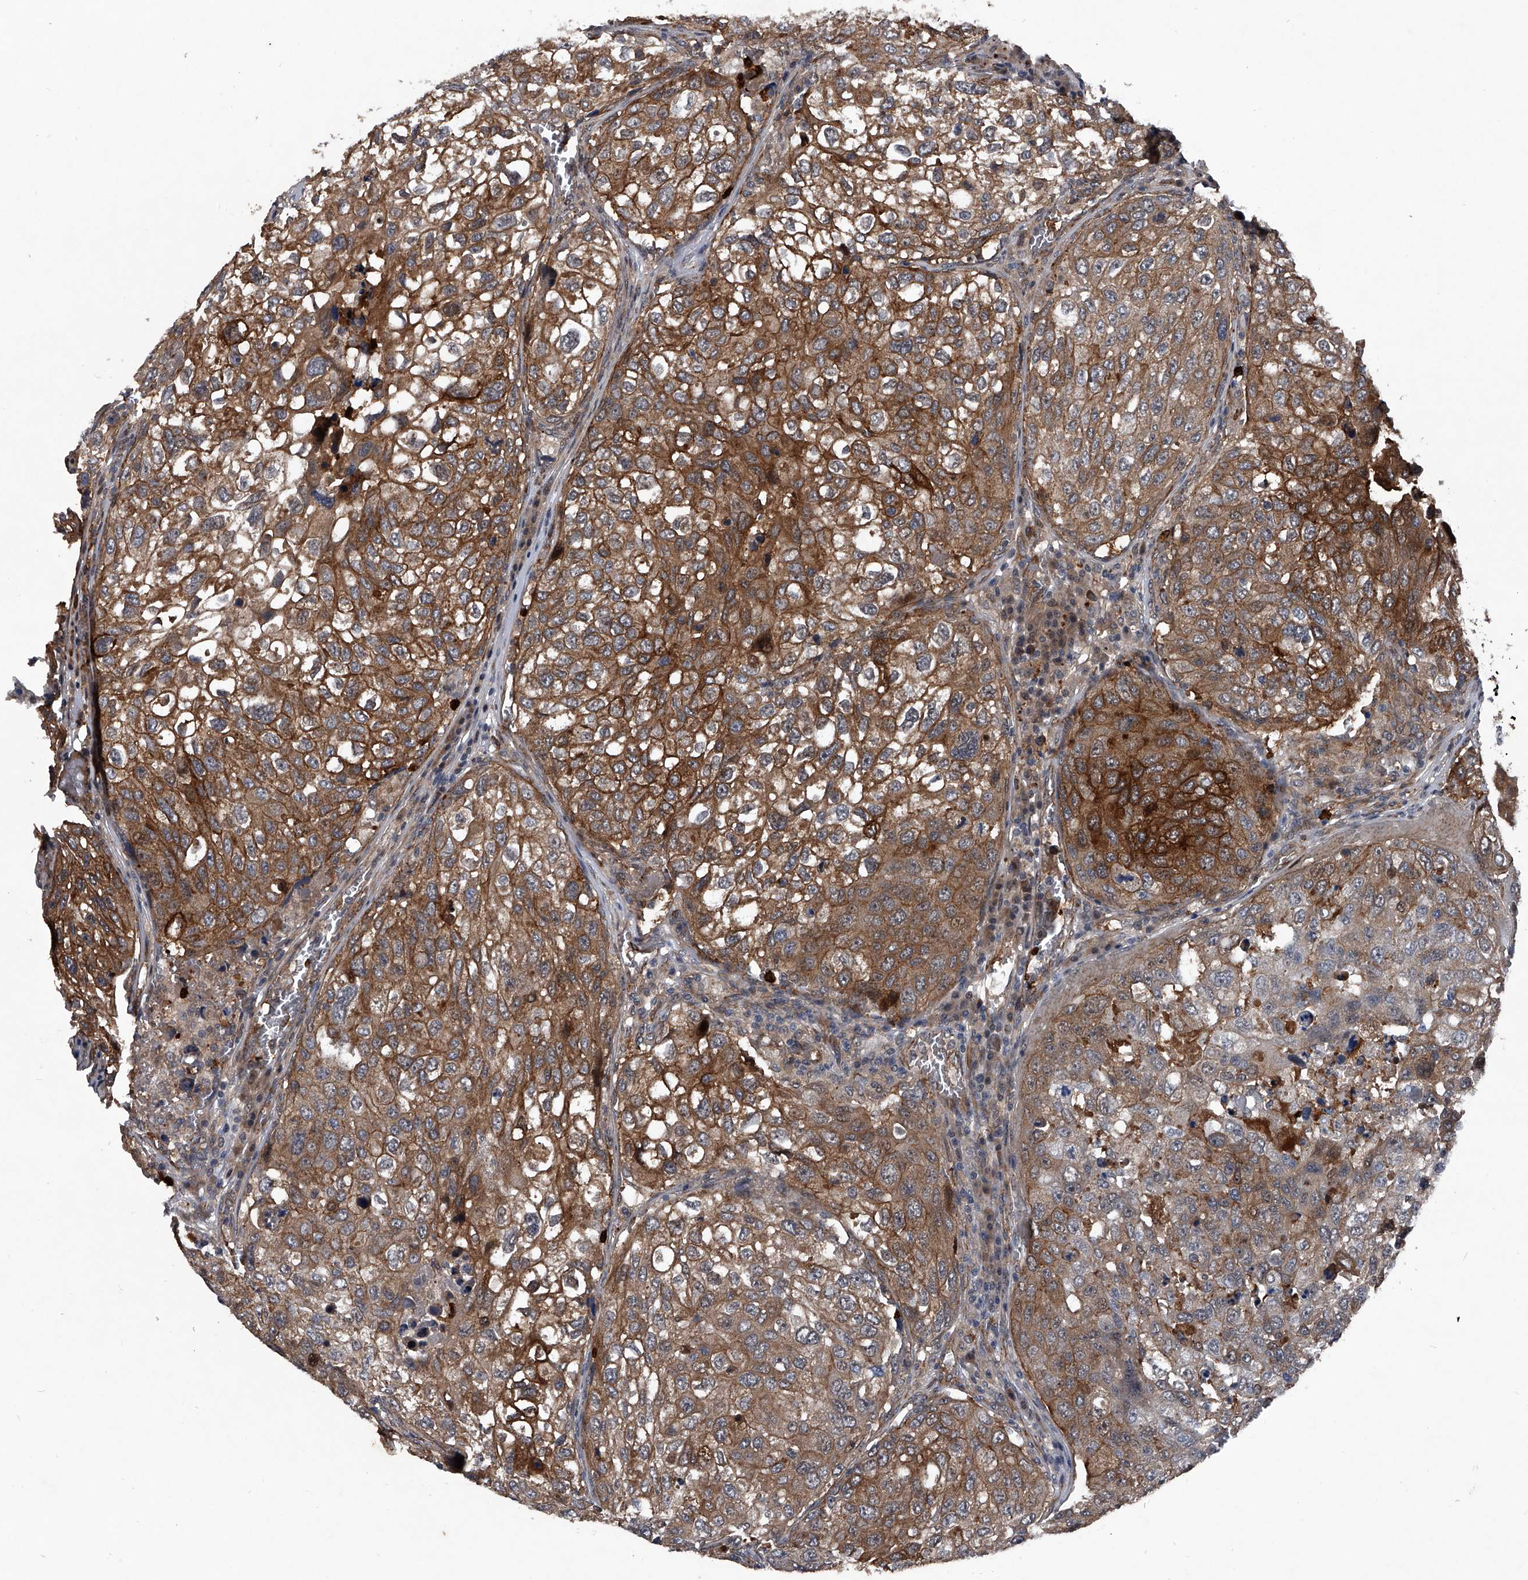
{"staining": {"intensity": "moderate", "quantity": ">75%", "location": "cytoplasmic/membranous"}, "tissue": "urothelial cancer", "cell_type": "Tumor cells", "image_type": "cancer", "snomed": [{"axis": "morphology", "description": "Urothelial carcinoma, High grade"}, {"axis": "topography", "description": "Lymph node"}, {"axis": "topography", "description": "Urinary bladder"}], "caption": "The micrograph displays immunohistochemical staining of urothelial carcinoma (high-grade). There is moderate cytoplasmic/membranous staining is present in approximately >75% of tumor cells. Using DAB (brown) and hematoxylin (blue) stains, captured at high magnification using brightfield microscopy.", "gene": "MAPKAP1", "patient": {"sex": "male", "age": 51}}